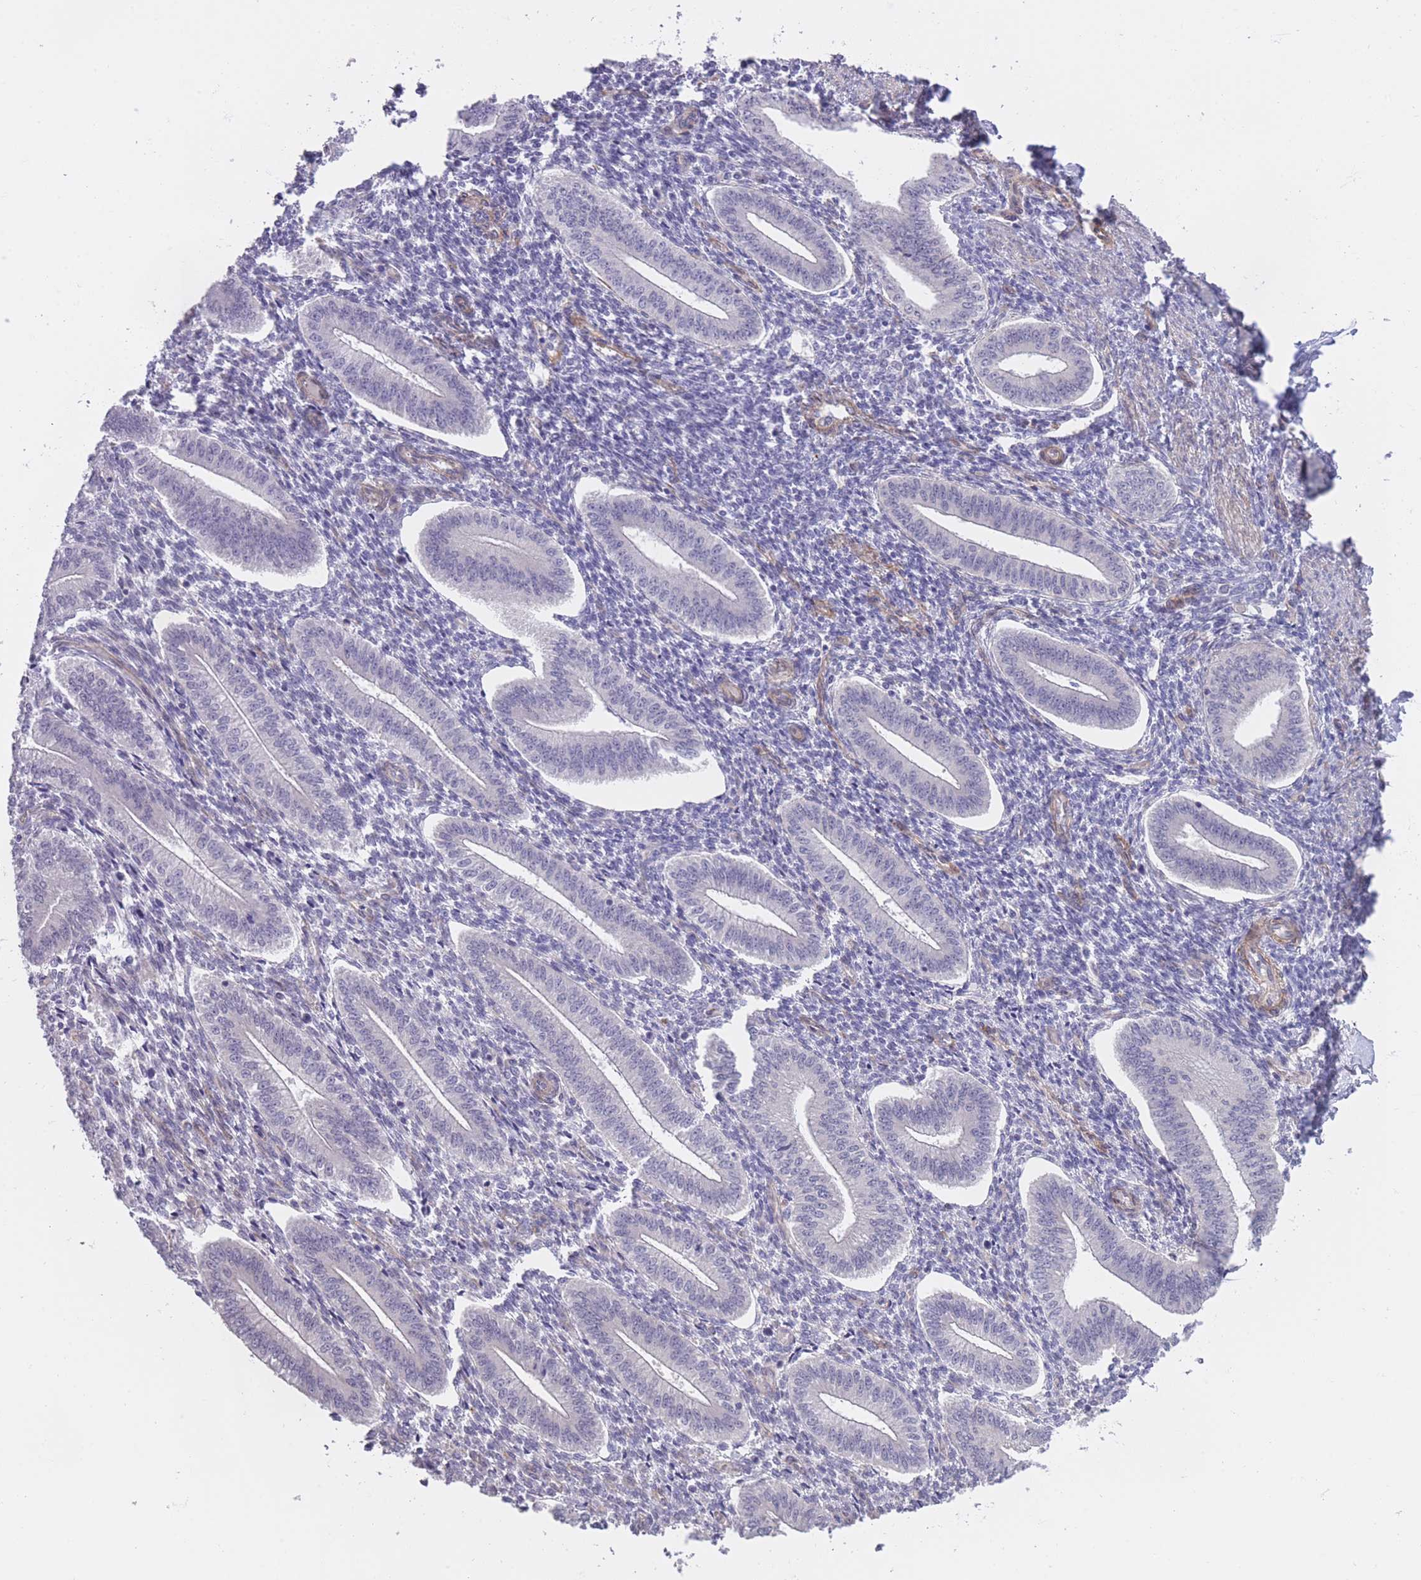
{"staining": {"intensity": "negative", "quantity": "none", "location": "none"}, "tissue": "endometrium", "cell_type": "Cells in endometrial stroma", "image_type": "normal", "snomed": [{"axis": "morphology", "description": "Normal tissue, NOS"}, {"axis": "topography", "description": "Endometrium"}], "caption": "Immunohistochemical staining of normal endometrium displays no significant staining in cells in endometrial stroma.", "gene": "QTRT1", "patient": {"sex": "female", "age": 34}}